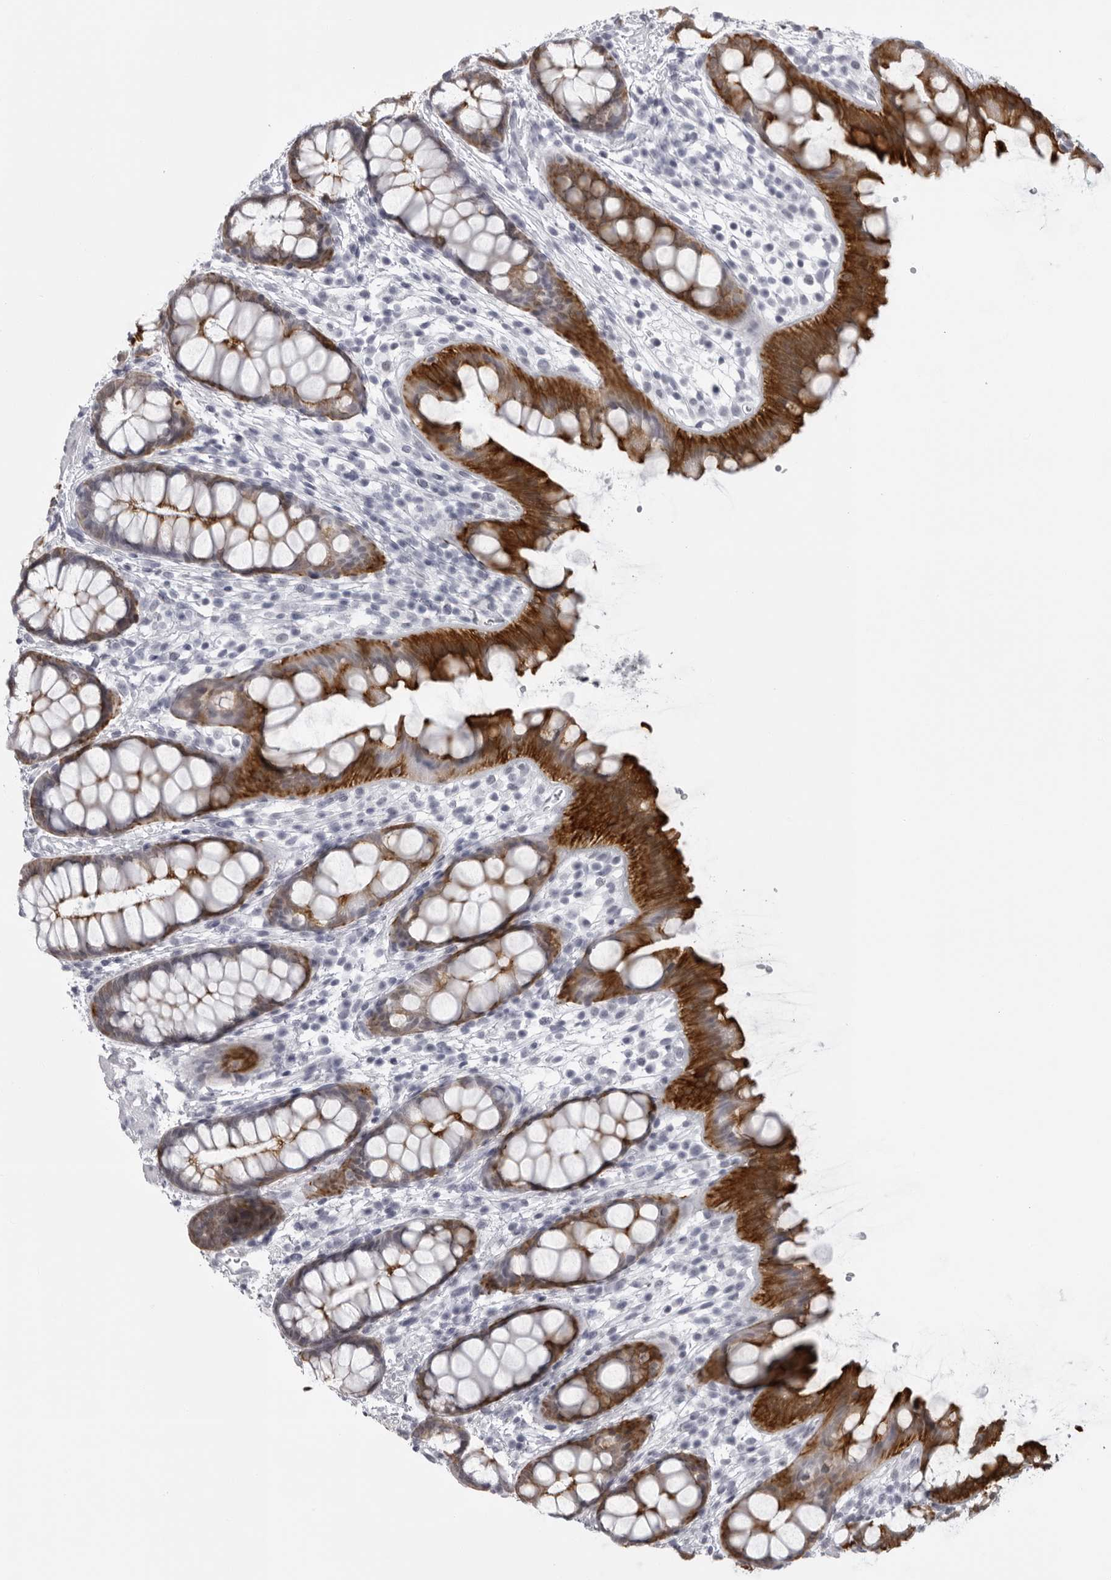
{"staining": {"intensity": "strong", "quantity": ">75%", "location": "cytoplasmic/membranous"}, "tissue": "rectum", "cell_type": "Glandular cells", "image_type": "normal", "snomed": [{"axis": "morphology", "description": "Normal tissue, NOS"}, {"axis": "topography", "description": "Rectum"}], "caption": "Brown immunohistochemical staining in normal human rectum reveals strong cytoplasmic/membranous expression in approximately >75% of glandular cells.", "gene": "UROD", "patient": {"sex": "female", "age": 65}}